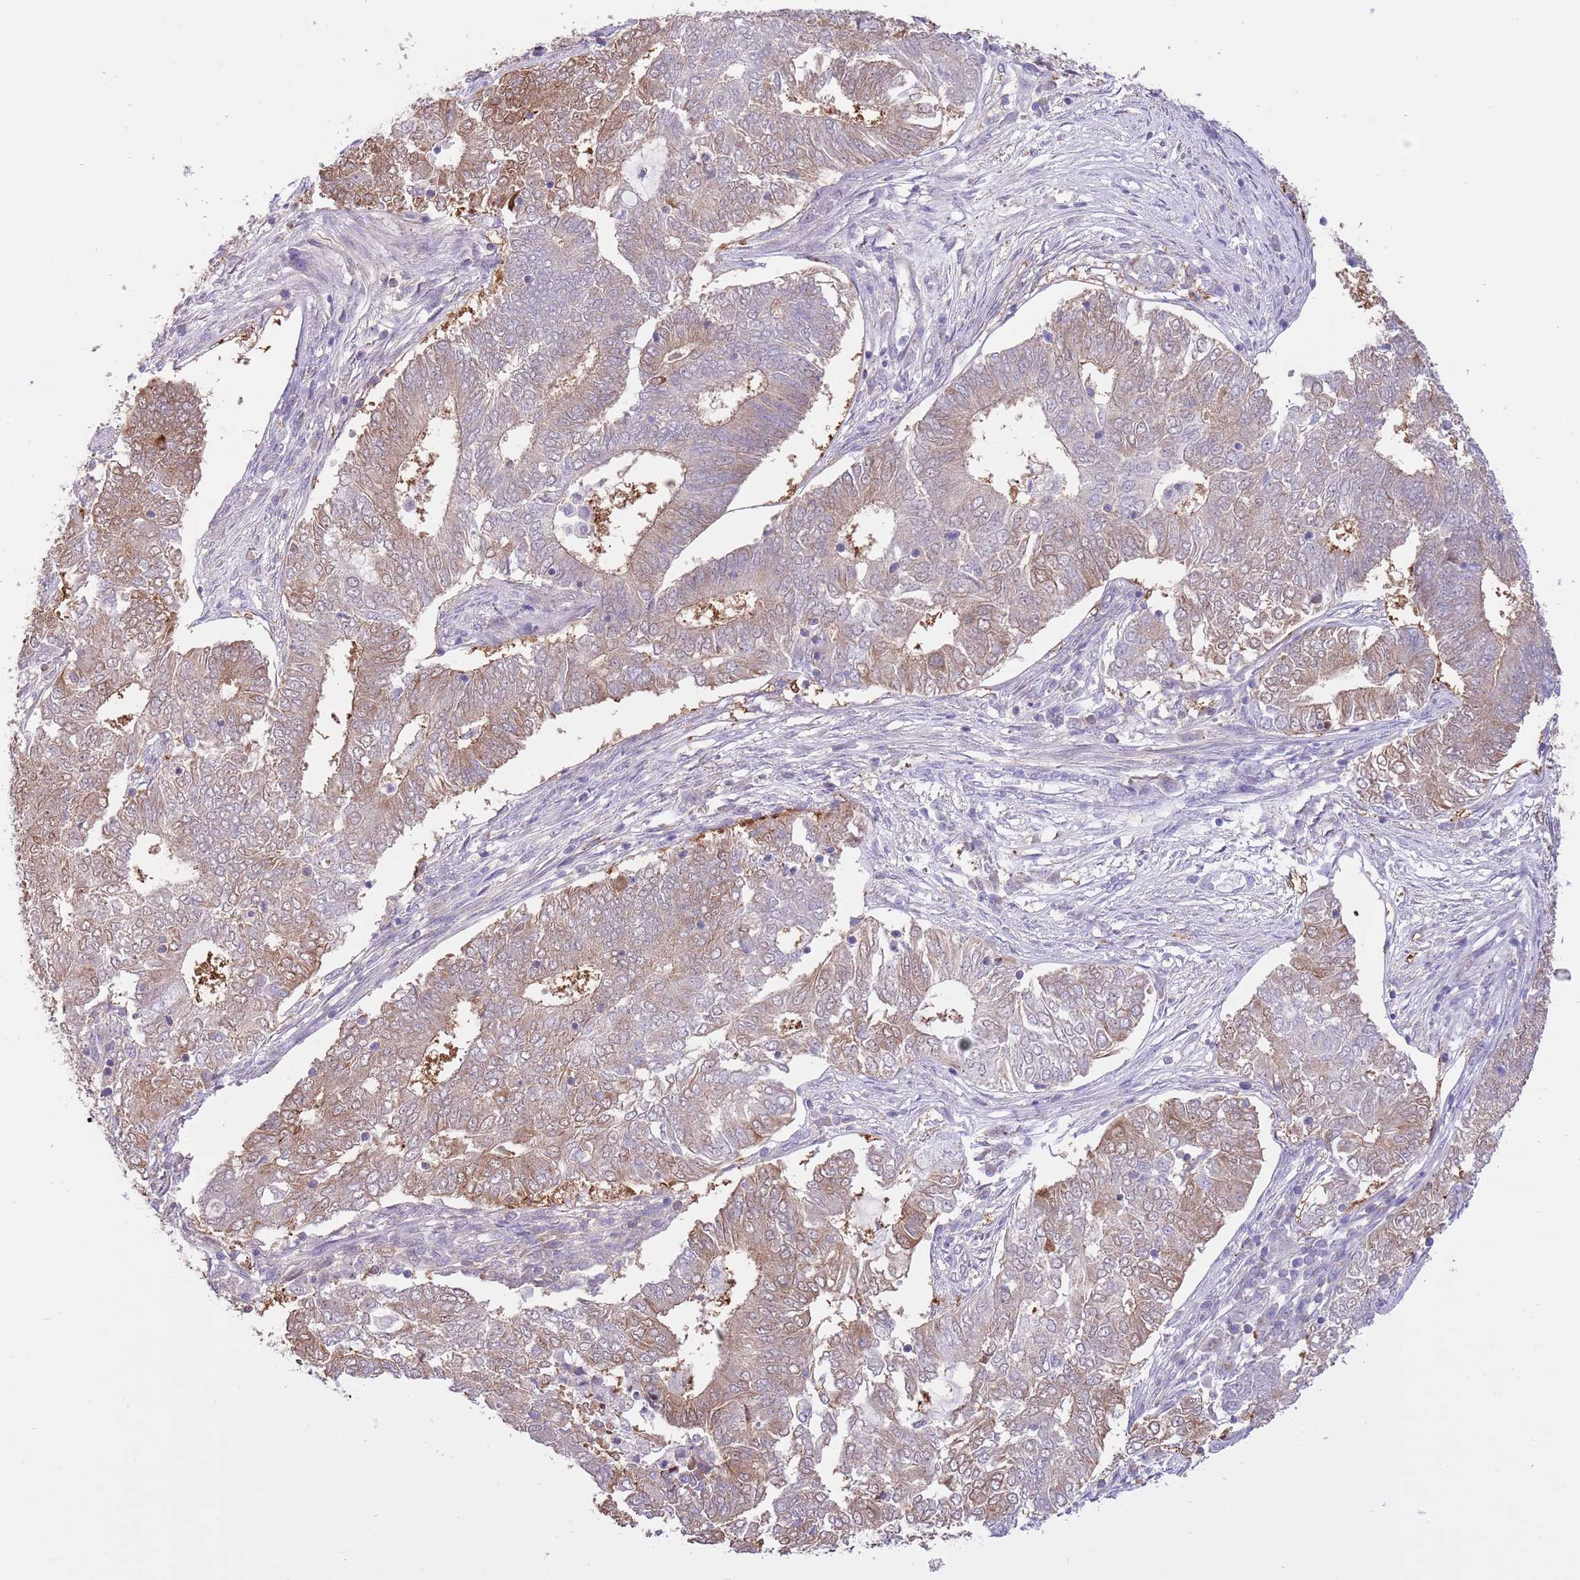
{"staining": {"intensity": "moderate", "quantity": "25%-75%", "location": "cytoplasmic/membranous"}, "tissue": "endometrial cancer", "cell_type": "Tumor cells", "image_type": "cancer", "snomed": [{"axis": "morphology", "description": "Adenocarcinoma, NOS"}, {"axis": "topography", "description": "Endometrium"}], "caption": "High-power microscopy captured an immunohistochemistry micrograph of endometrial adenocarcinoma, revealing moderate cytoplasmic/membranous expression in about 25%-75% of tumor cells.", "gene": "PRR32", "patient": {"sex": "female", "age": 62}}